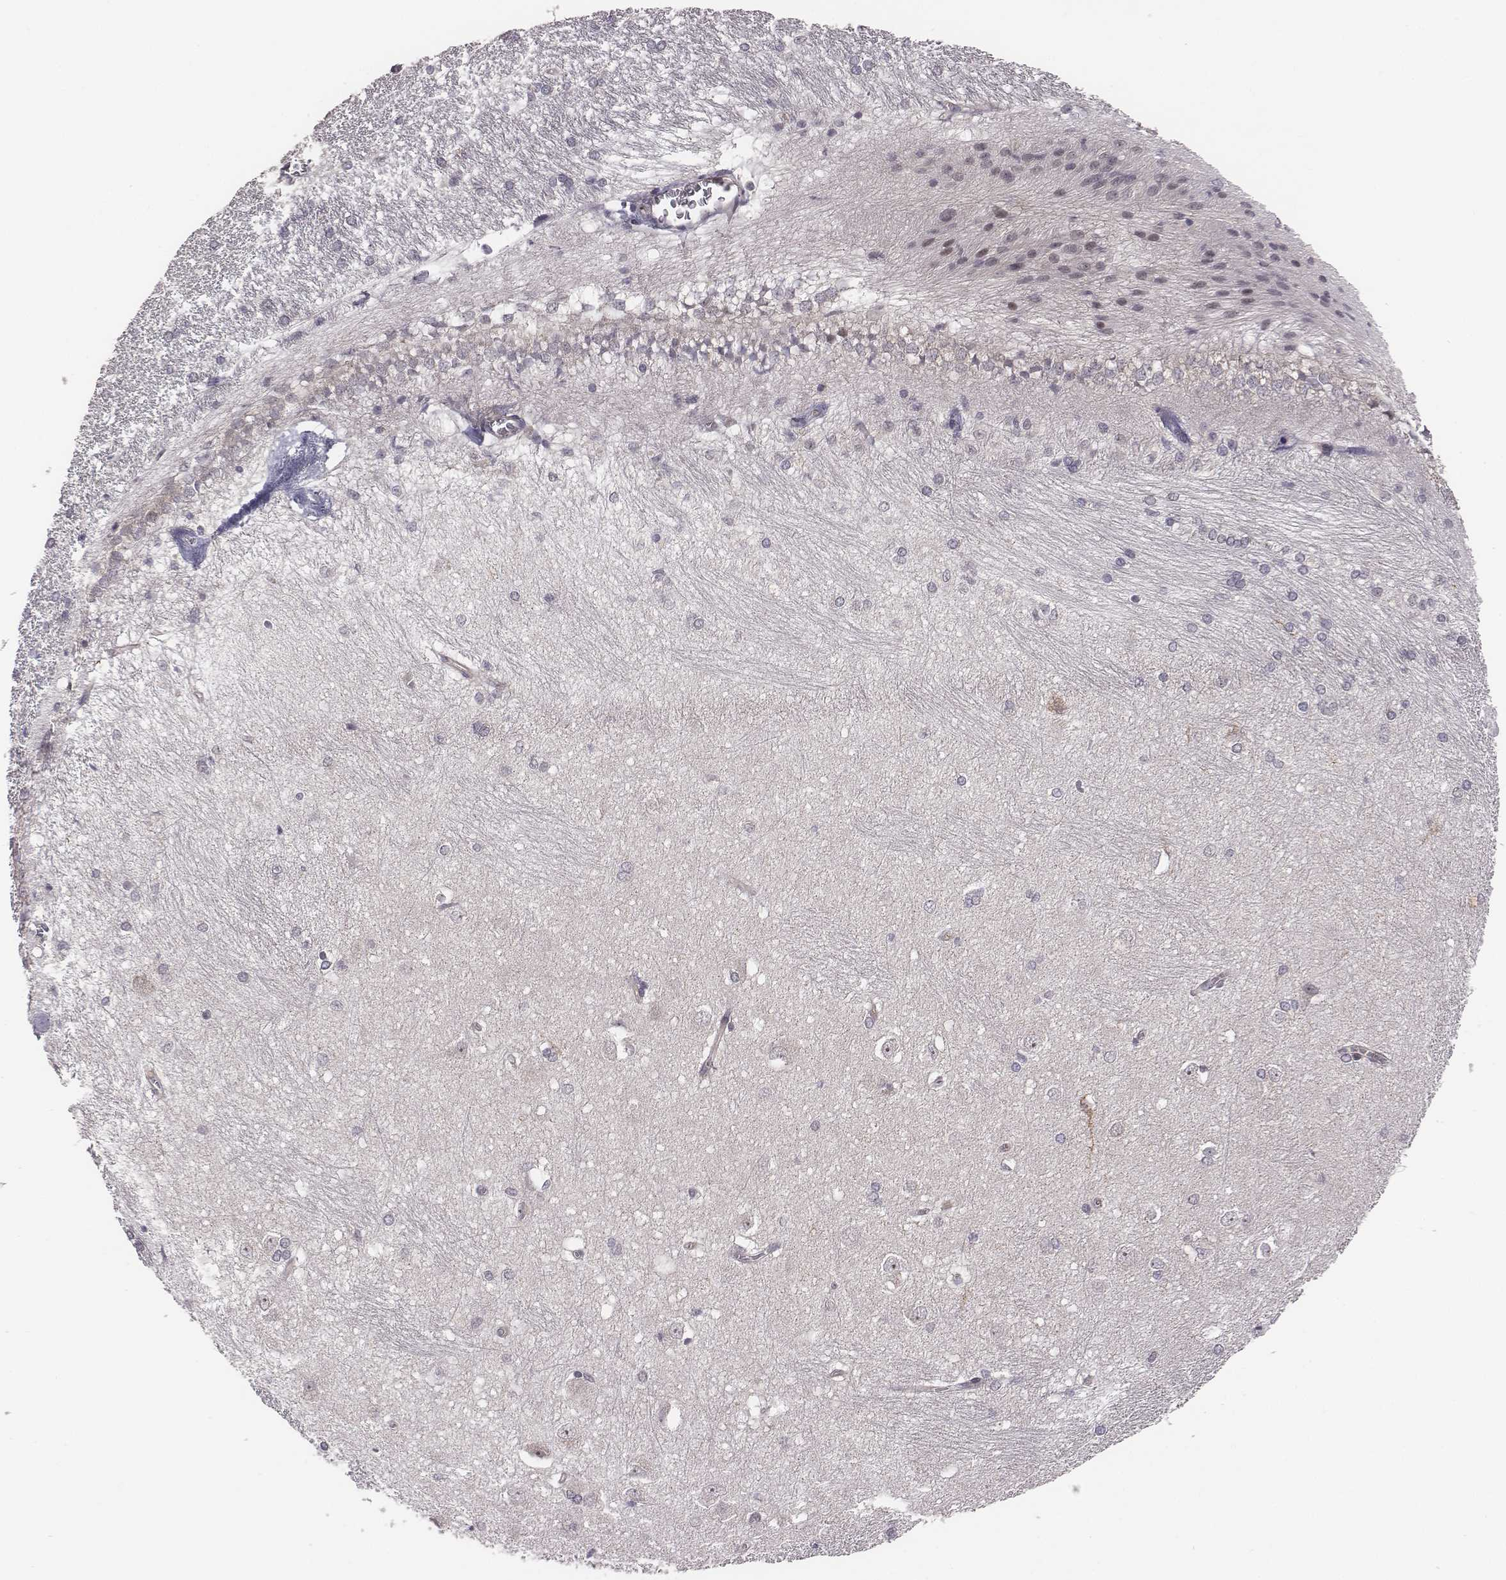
{"staining": {"intensity": "negative", "quantity": "none", "location": "none"}, "tissue": "hippocampus", "cell_type": "Glial cells", "image_type": "normal", "snomed": [{"axis": "morphology", "description": "Normal tissue, NOS"}, {"axis": "topography", "description": "Cerebral cortex"}, {"axis": "topography", "description": "Hippocampus"}], "caption": "IHC histopathology image of unremarkable hippocampus: human hippocampus stained with DAB (3,3'-diaminobenzidine) shows no significant protein positivity in glial cells. (DAB immunohistochemistry, high magnification).", "gene": "SMURF2", "patient": {"sex": "female", "age": 19}}